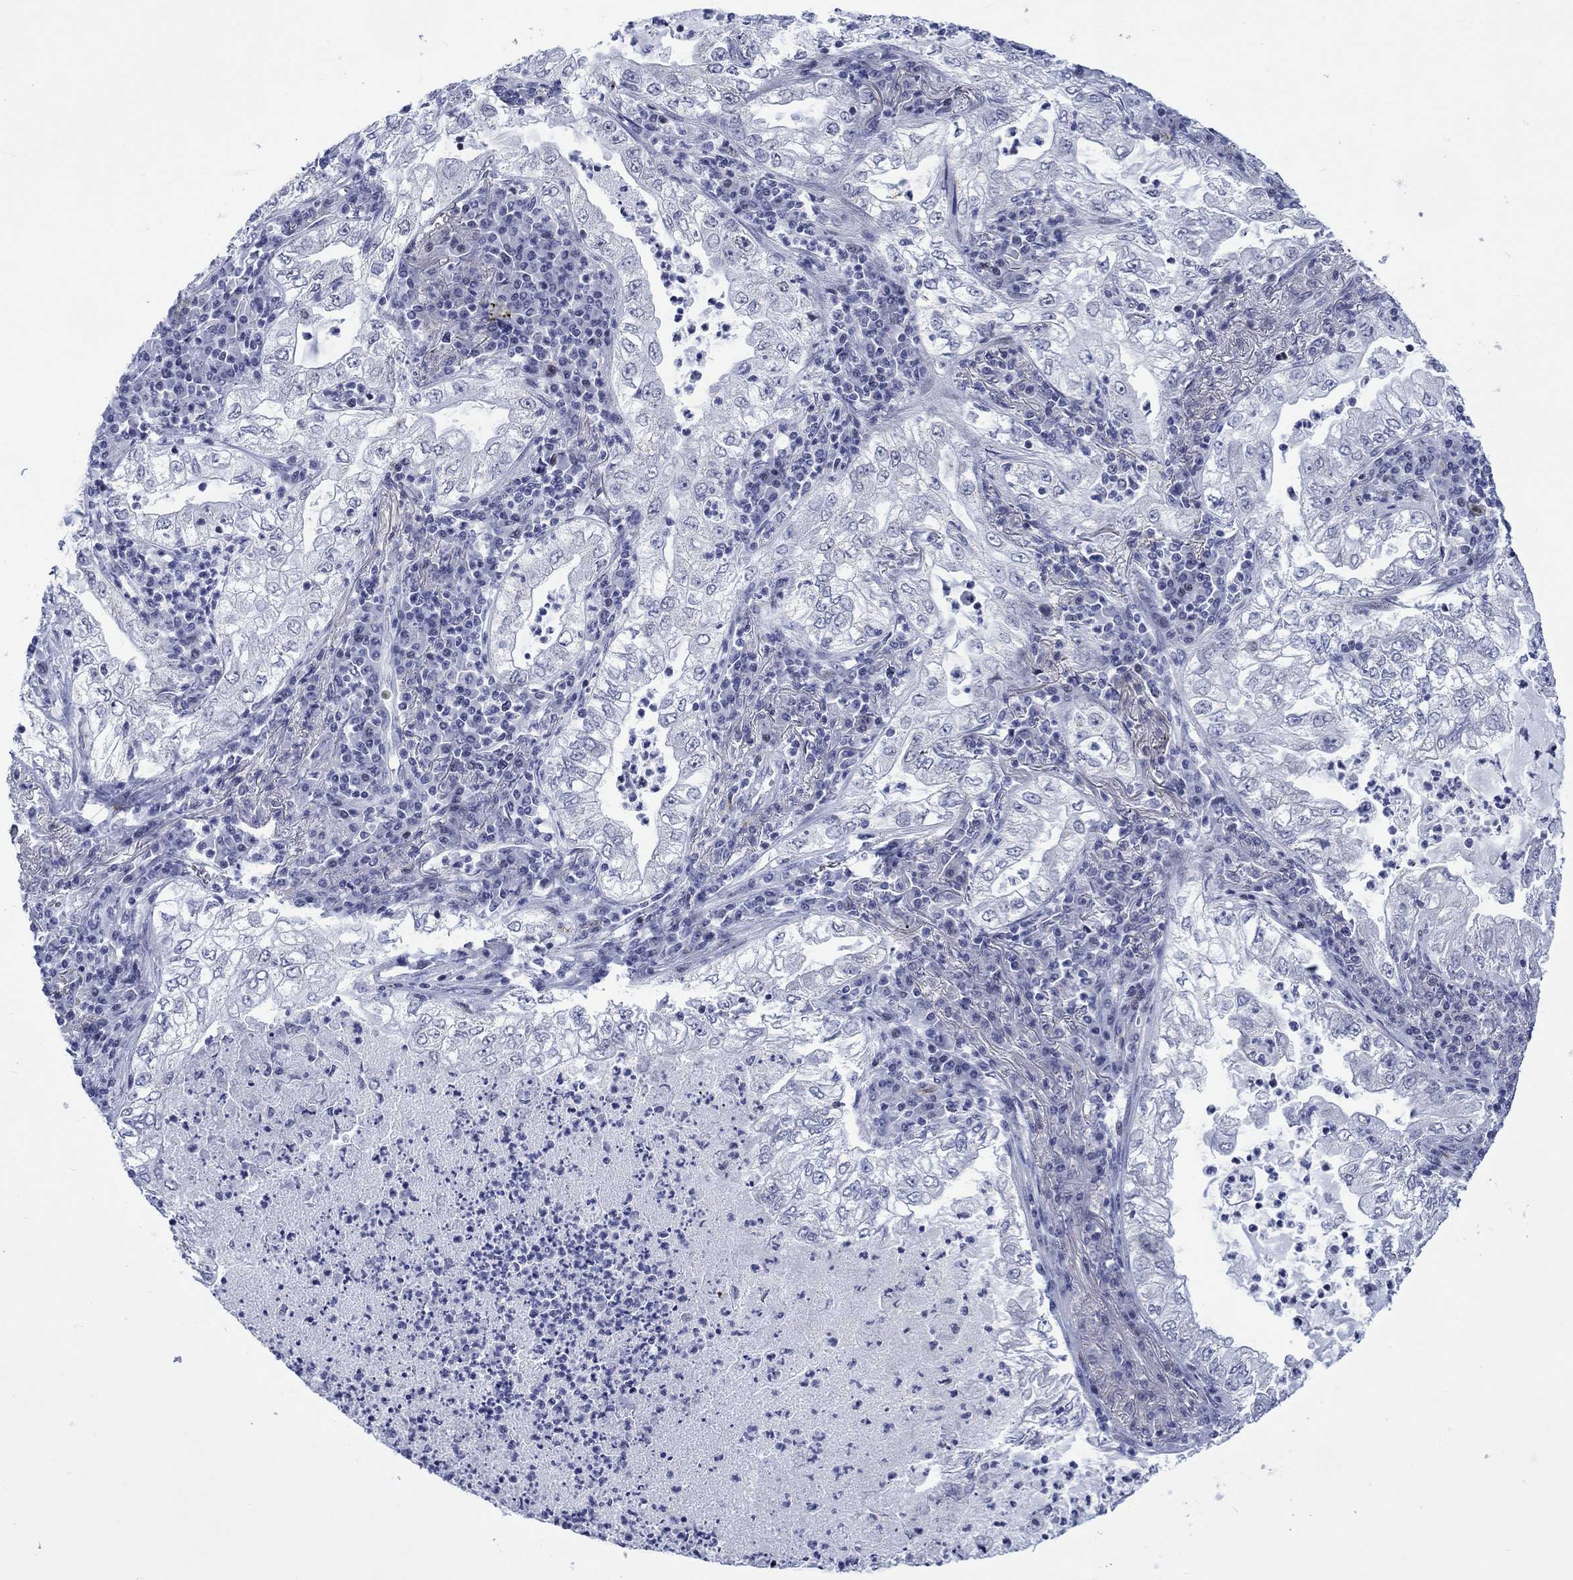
{"staining": {"intensity": "negative", "quantity": "none", "location": "none"}, "tissue": "lung cancer", "cell_type": "Tumor cells", "image_type": "cancer", "snomed": [{"axis": "morphology", "description": "Adenocarcinoma, NOS"}, {"axis": "topography", "description": "Lung"}], "caption": "IHC histopathology image of human lung adenocarcinoma stained for a protein (brown), which shows no staining in tumor cells.", "gene": "CDCA2", "patient": {"sex": "female", "age": 73}}